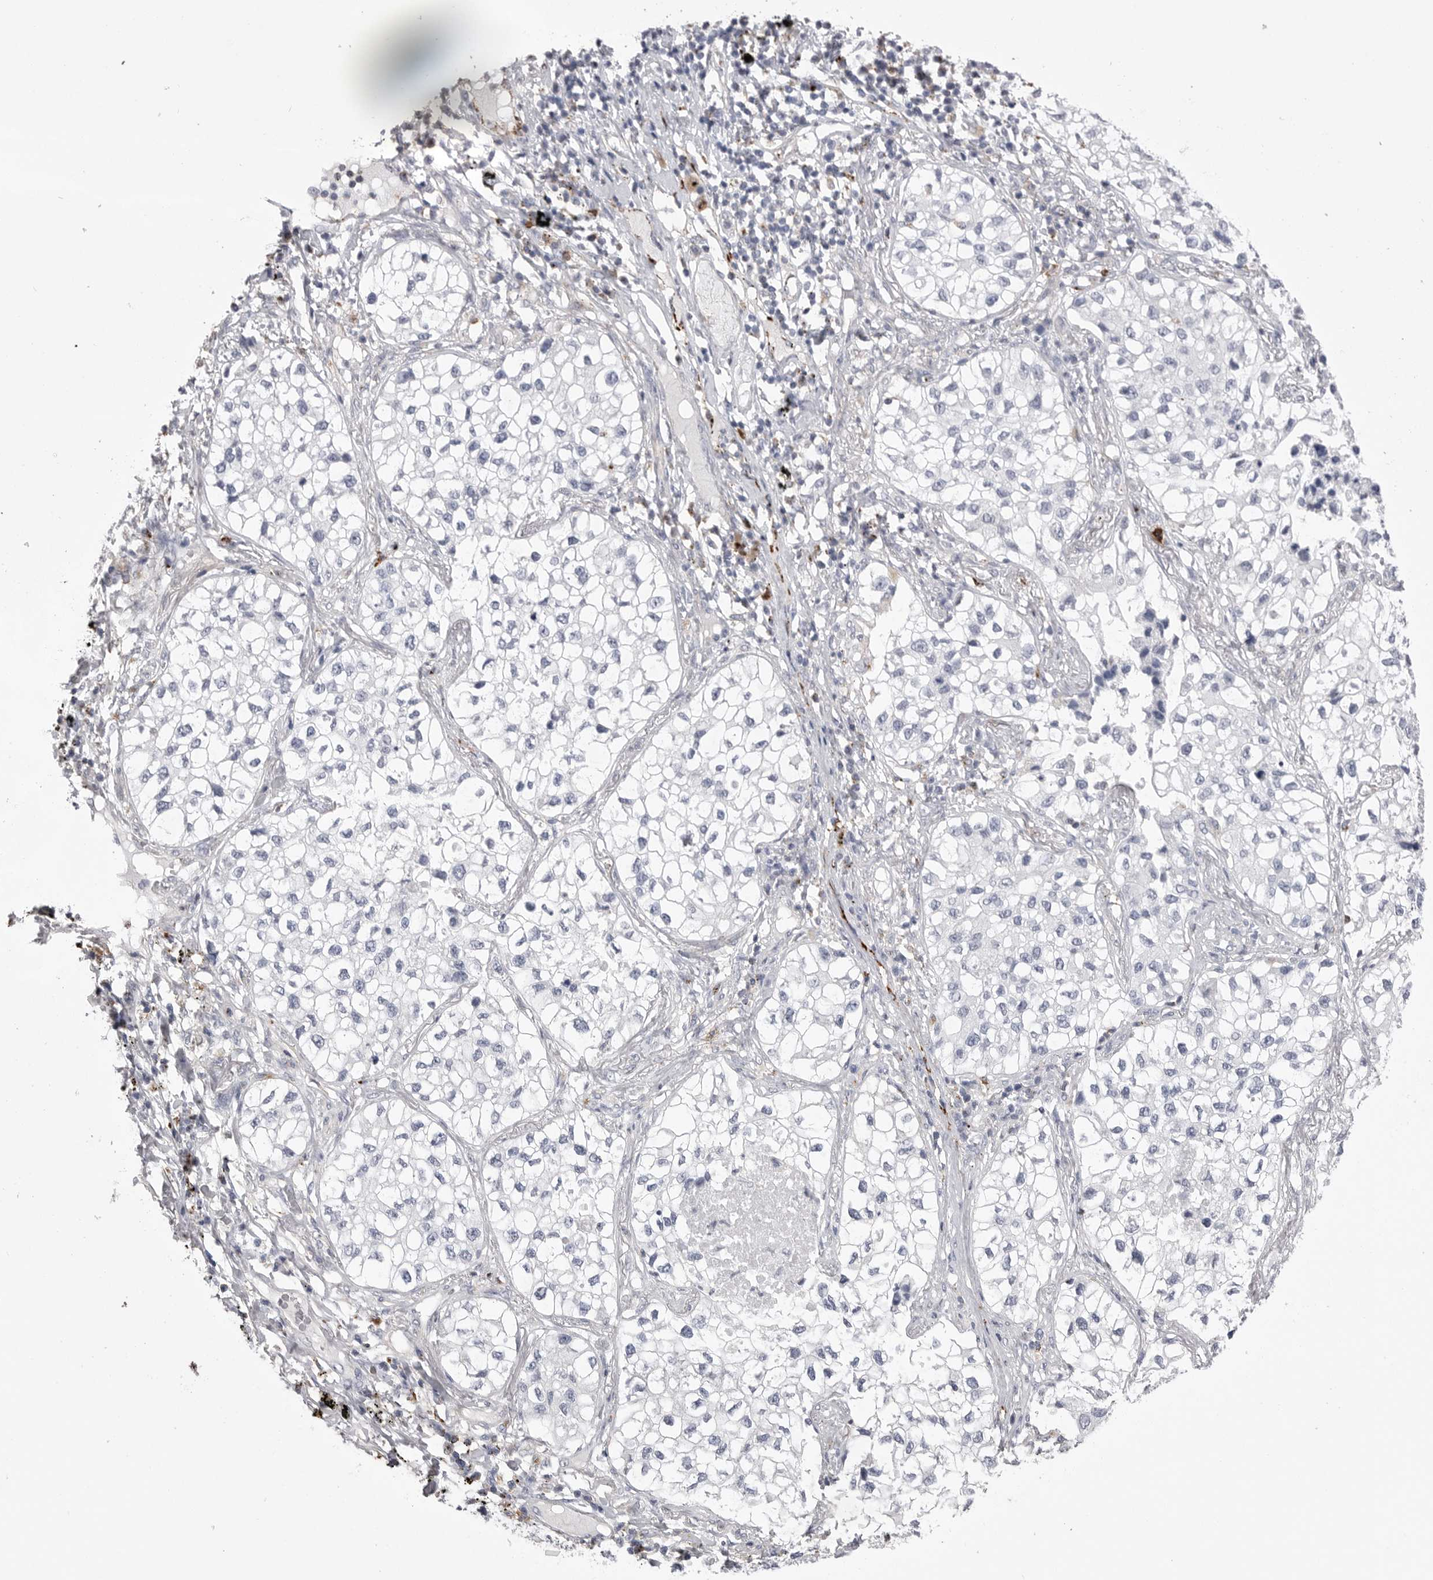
{"staining": {"intensity": "negative", "quantity": "none", "location": "none"}, "tissue": "lung cancer", "cell_type": "Tumor cells", "image_type": "cancer", "snomed": [{"axis": "morphology", "description": "Adenocarcinoma, NOS"}, {"axis": "topography", "description": "Lung"}], "caption": "Histopathology image shows no significant protein staining in tumor cells of lung cancer.", "gene": "PSPN", "patient": {"sex": "male", "age": 63}}